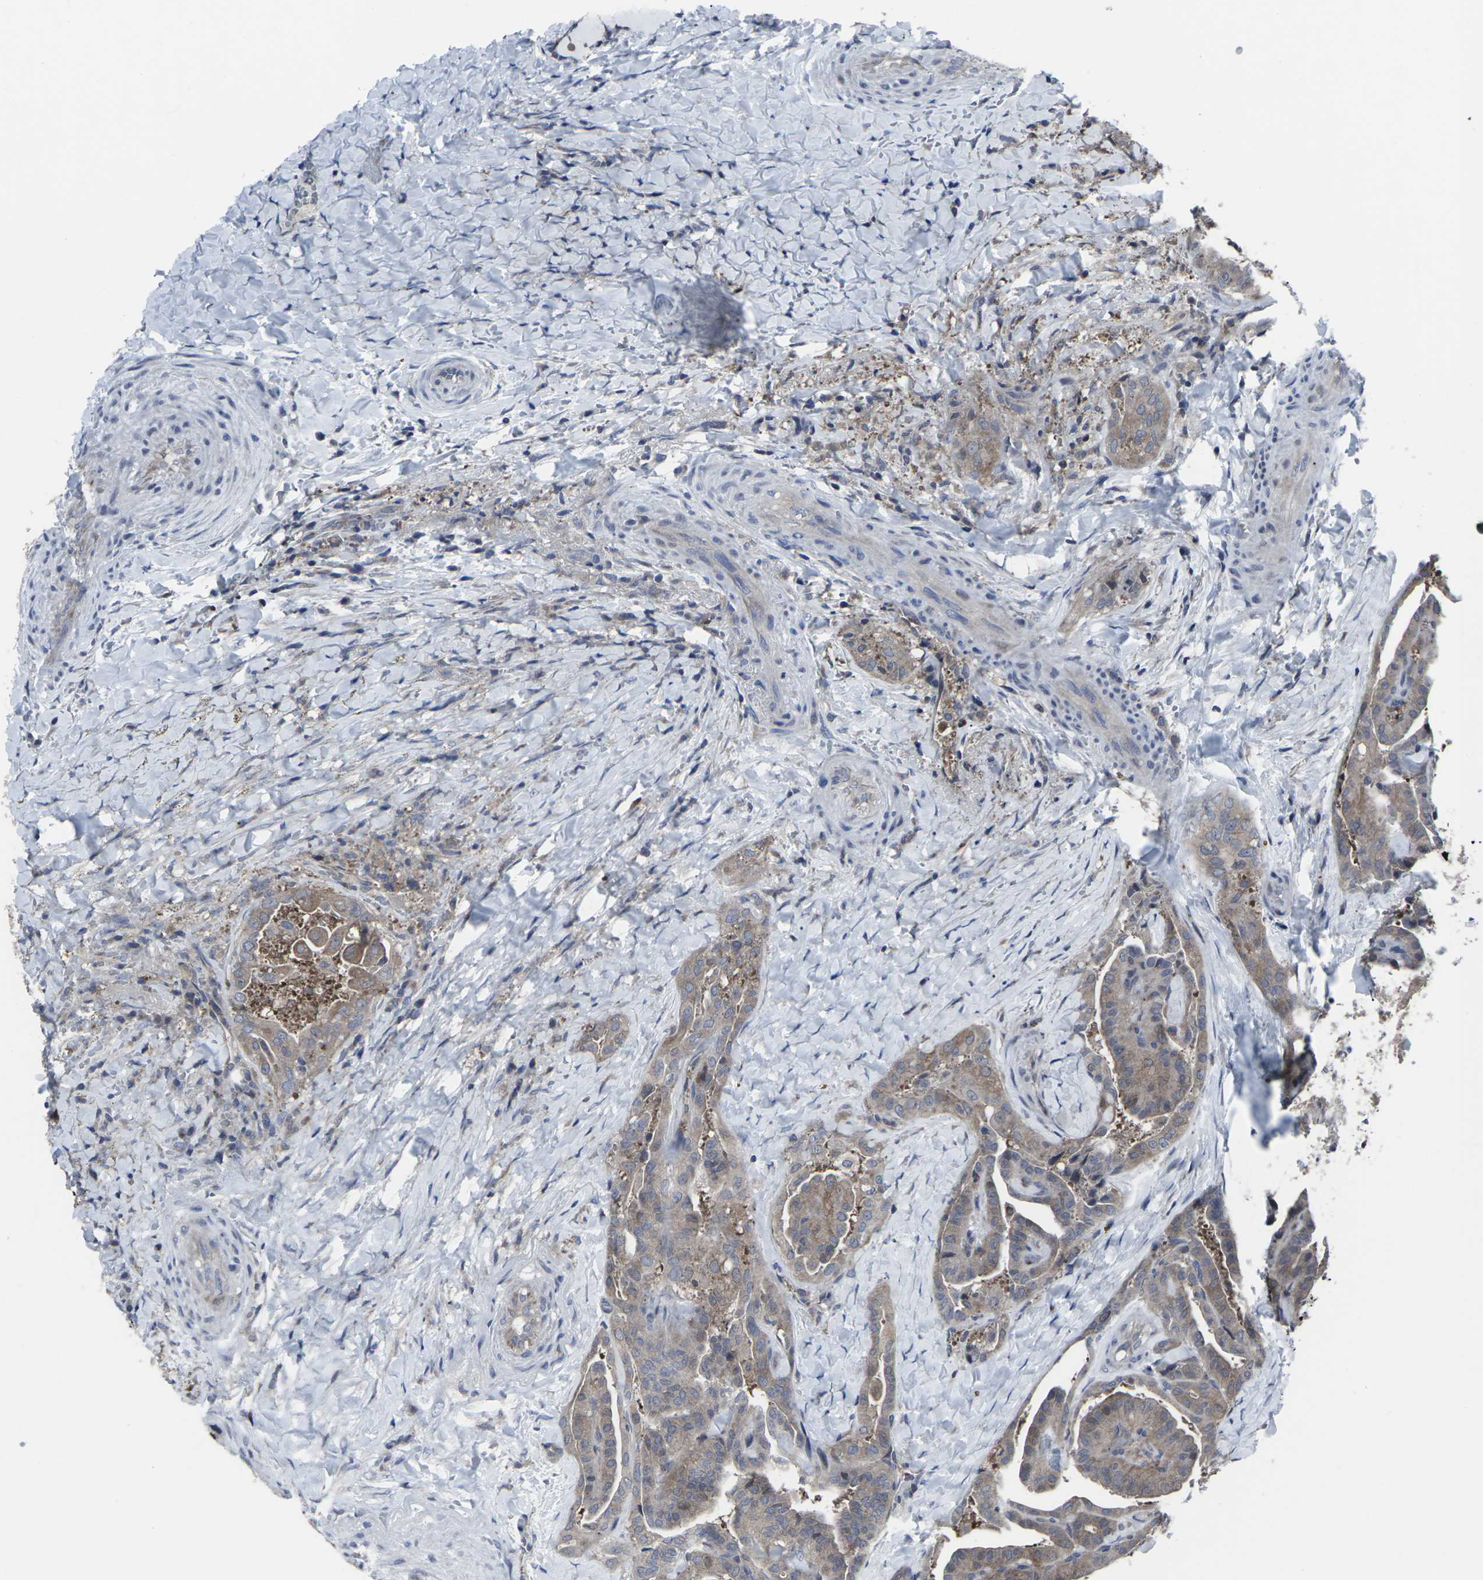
{"staining": {"intensity": "moderate", "quantity": ">75%", "location": "cytoplasmic/membranous"}, "tissue": "thyroid cancer", "cell_type": "Tumor cells", "image_type": "cancer", "snomed": [{"axis": "morphology", "description": "Papillary adenocarcinoma, NOS"}, {"axis": "topography", "description": "Thyroid gland"}], "caption": "This is an image of immunohistochemistry (IHC) staining of papillary adenocarcinoma (thyroid), which shows moderate positivity in the cytoplasmic/membranous of tumor cells.", "gene": "HPRT1", "patient": {"sex": "male", "age": 77}}